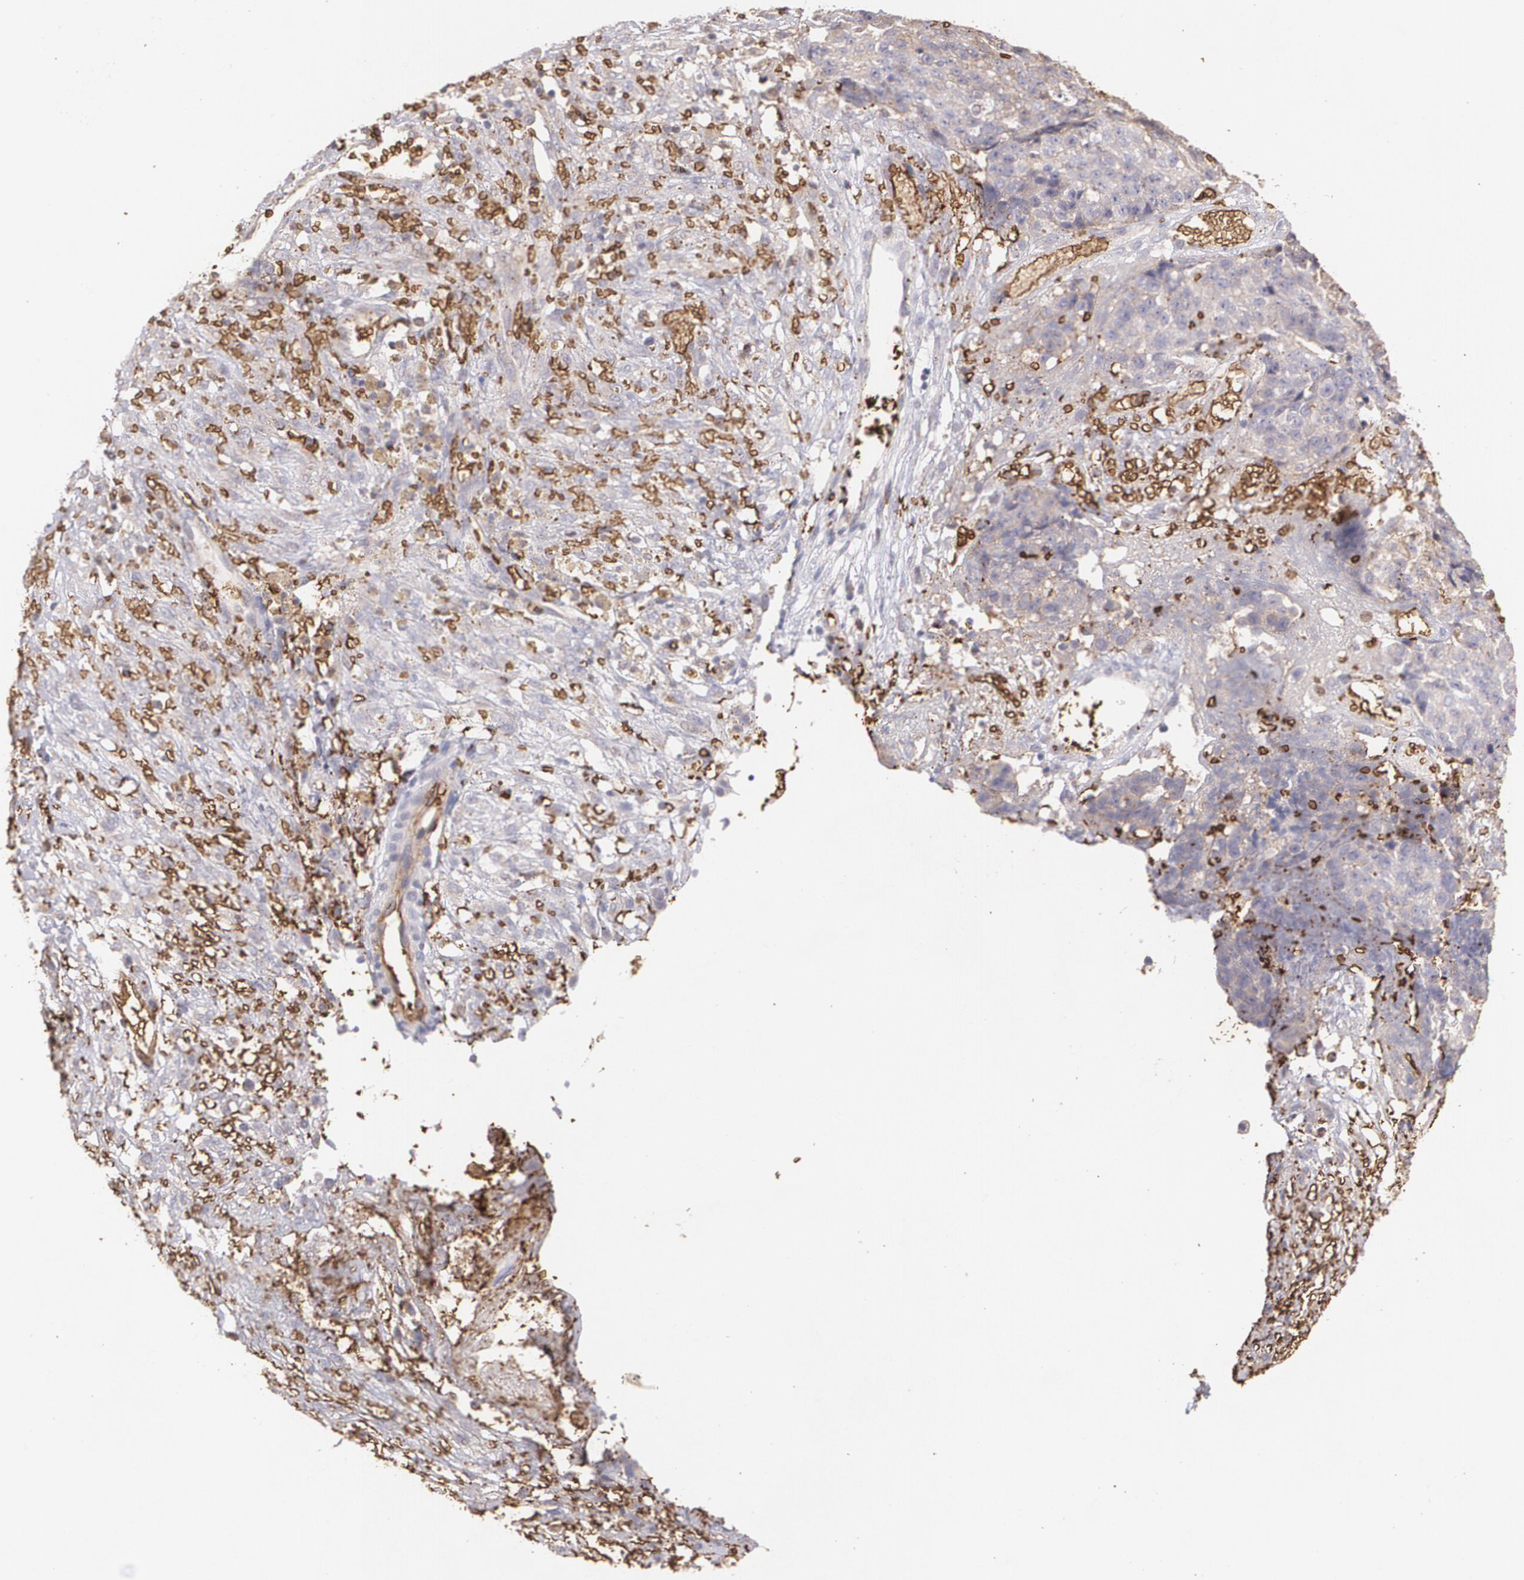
{"staining": {"intensity": "strong", "quantity": "25%-75%", "location": "cytoplasmic/membranous"}, "tissue": "ovarian cancer", "cell_type": "Tumor cells", "image_type": "cancer", "snomed": [{"axis": "morphology", "description": "Carcinoma, endometroid"}, {"axis": "topography", "description": "Ovary"}], "caption": "Immunohistochemical staining of ovarian cancer reveals high levels of strong cytoplasmic/membranous staining in about 25%-75% of tumor cells.", "gene": "SLC2A1", "patient": {"sex": "female", "age": 42}}